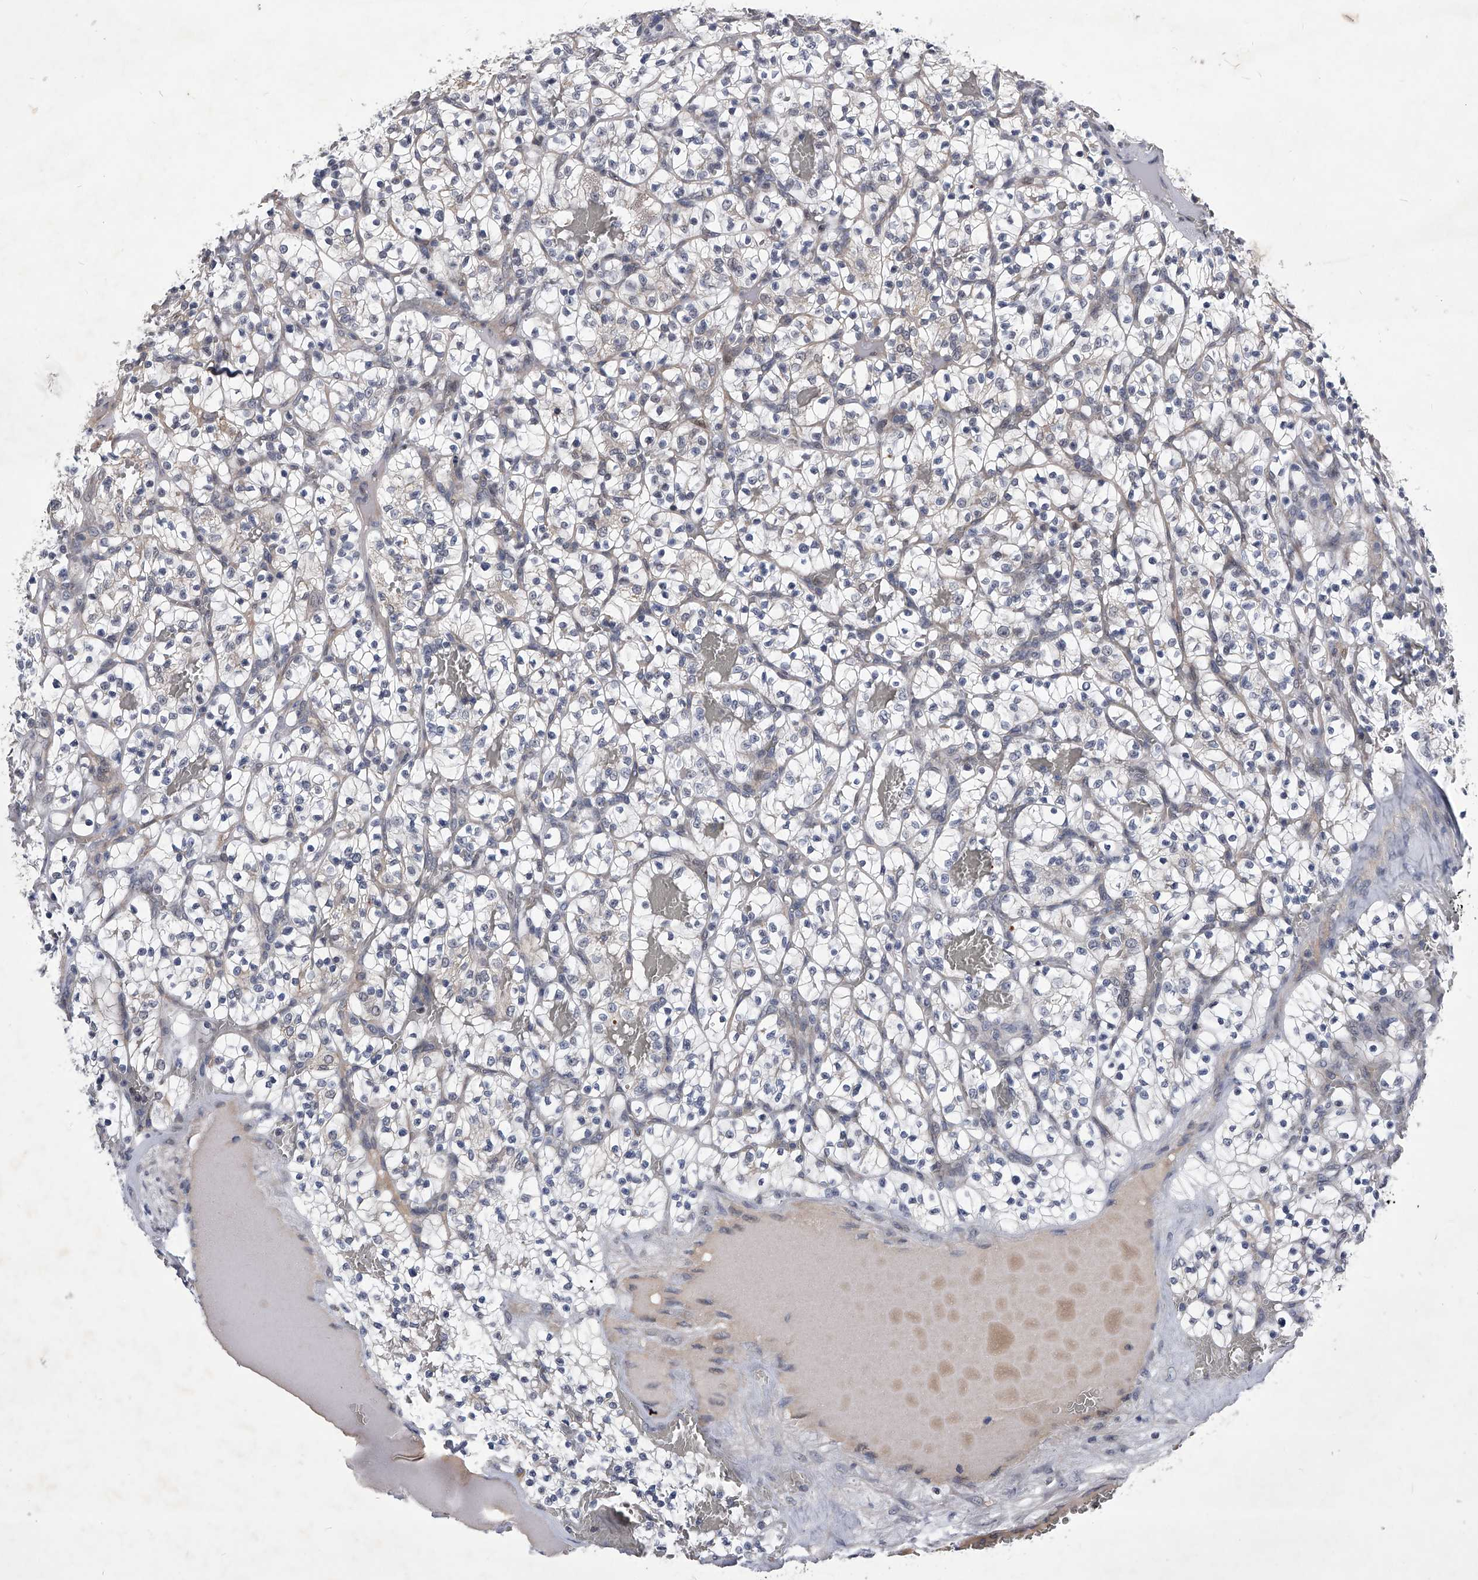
{"staining": {"intensity": "negative", "quantity": "none", "location": "none"}, "tissue": "renal cancer", "cell_type": "Tumor cells", "image_type": "cancer", "snomed": [{"axis": "morphology", "description": "Adenocarcinoma, NOS"}, {"axis": "topography", "description": "Kidney"}], "caption": "DAB immunohistochemical staining of renal adenocarcinoma demonstrates no significant staining in tumor cells. Brightfield microscopy of immunohistochemistry stained with DAB (3,3'-diaminobenzidine) (brown) and hematoxylin (blue), captured at high magnification.", "gene": "ZNF76", "patient": {"sex": "female", "age": 57}}